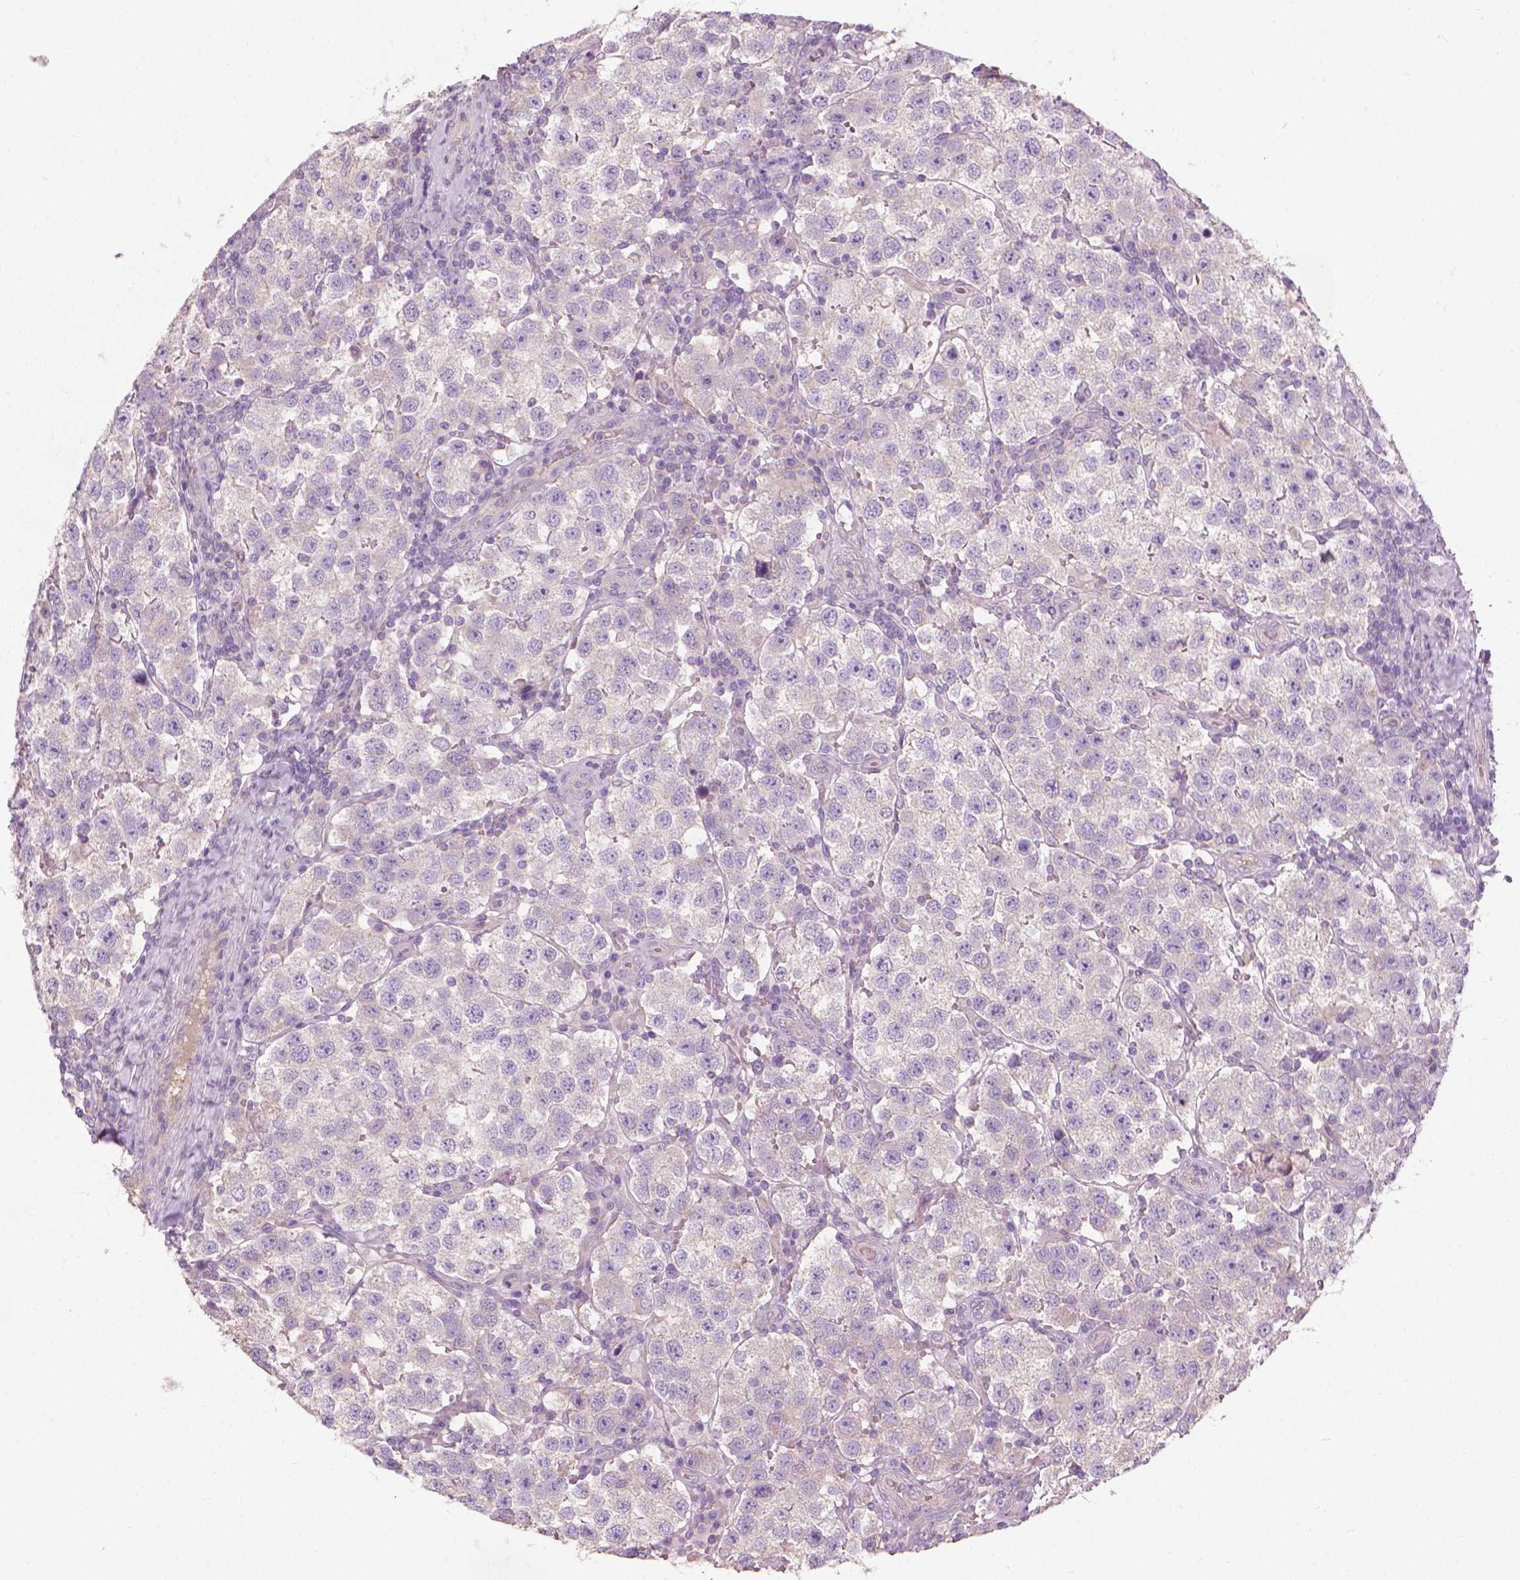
{"staining": {"intensity": "negative", "quantity": "none", "location": "none"}, "tissue": "testis cancer", "cell_type": "Tumor cells", "image_type": "cancer", "snomed": [{"axis": "morphology", "description": "Seminoma, NOS"}, {"axis": "topography", "description": "Testis"}], "caption": "Testis cancer was stained to show a protein in brown. There is no significant positivity in tumor cells.", "gene": "RIIAD1", "patient": {"sex": "male", "age": 37}}